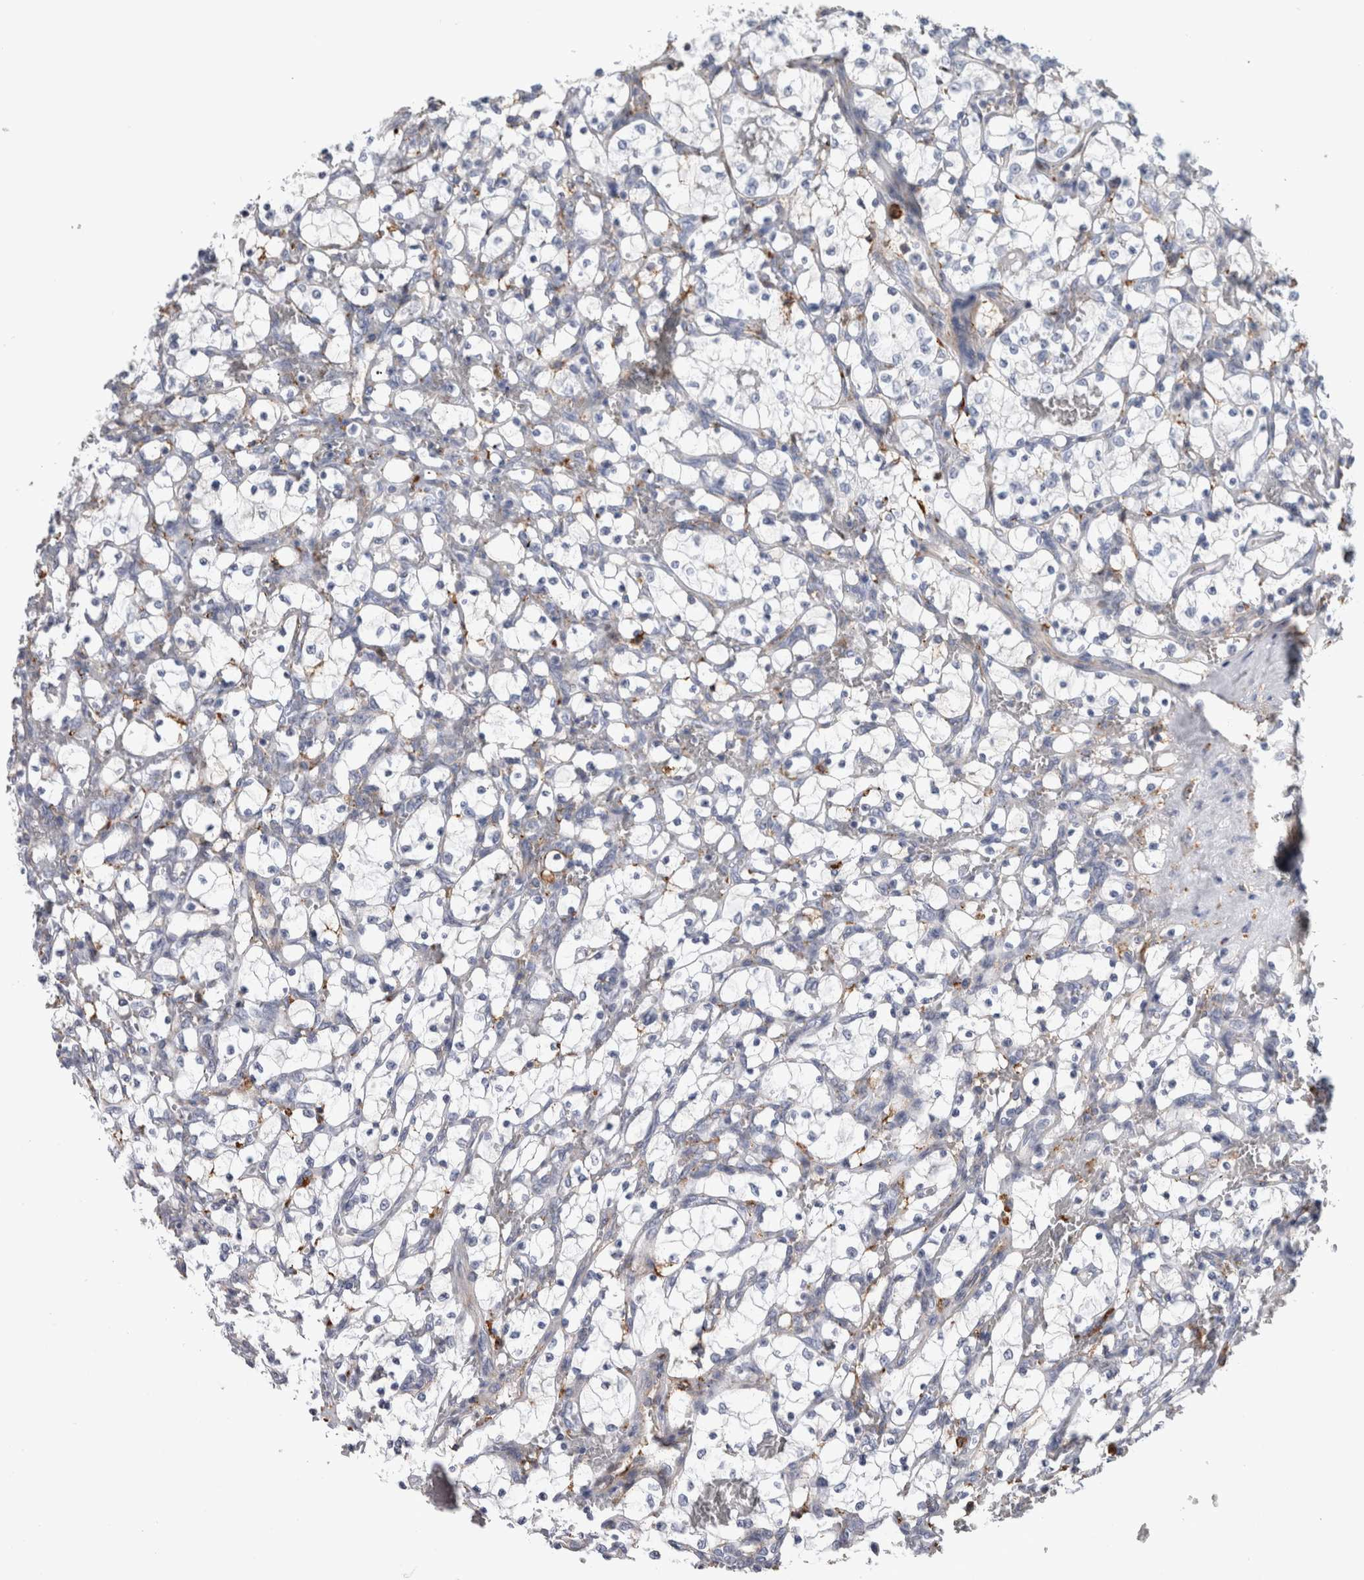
{"staining": {"intensity": "negative", "quantity": "none", "location": "none"}, "tissue": "renal cancer", "cell_type": "Tumor cells", "image_type": "cancer", "snomed": [{"axis": "morphology", "description": "Adenocarcinoma, NOS"}, {"axis": "topography", "description": "Kidney"}], "caption": "Immunohistochemistry photomicrograph of neoplastic tissue: renal adenocarcinoma stained with DAB (3,3'-diaminobenzidine) demonstrates no significant protein positivity in tumor cells.", "gene": "DNAJC24", "patient": {"sex": "female", "age": 69}}